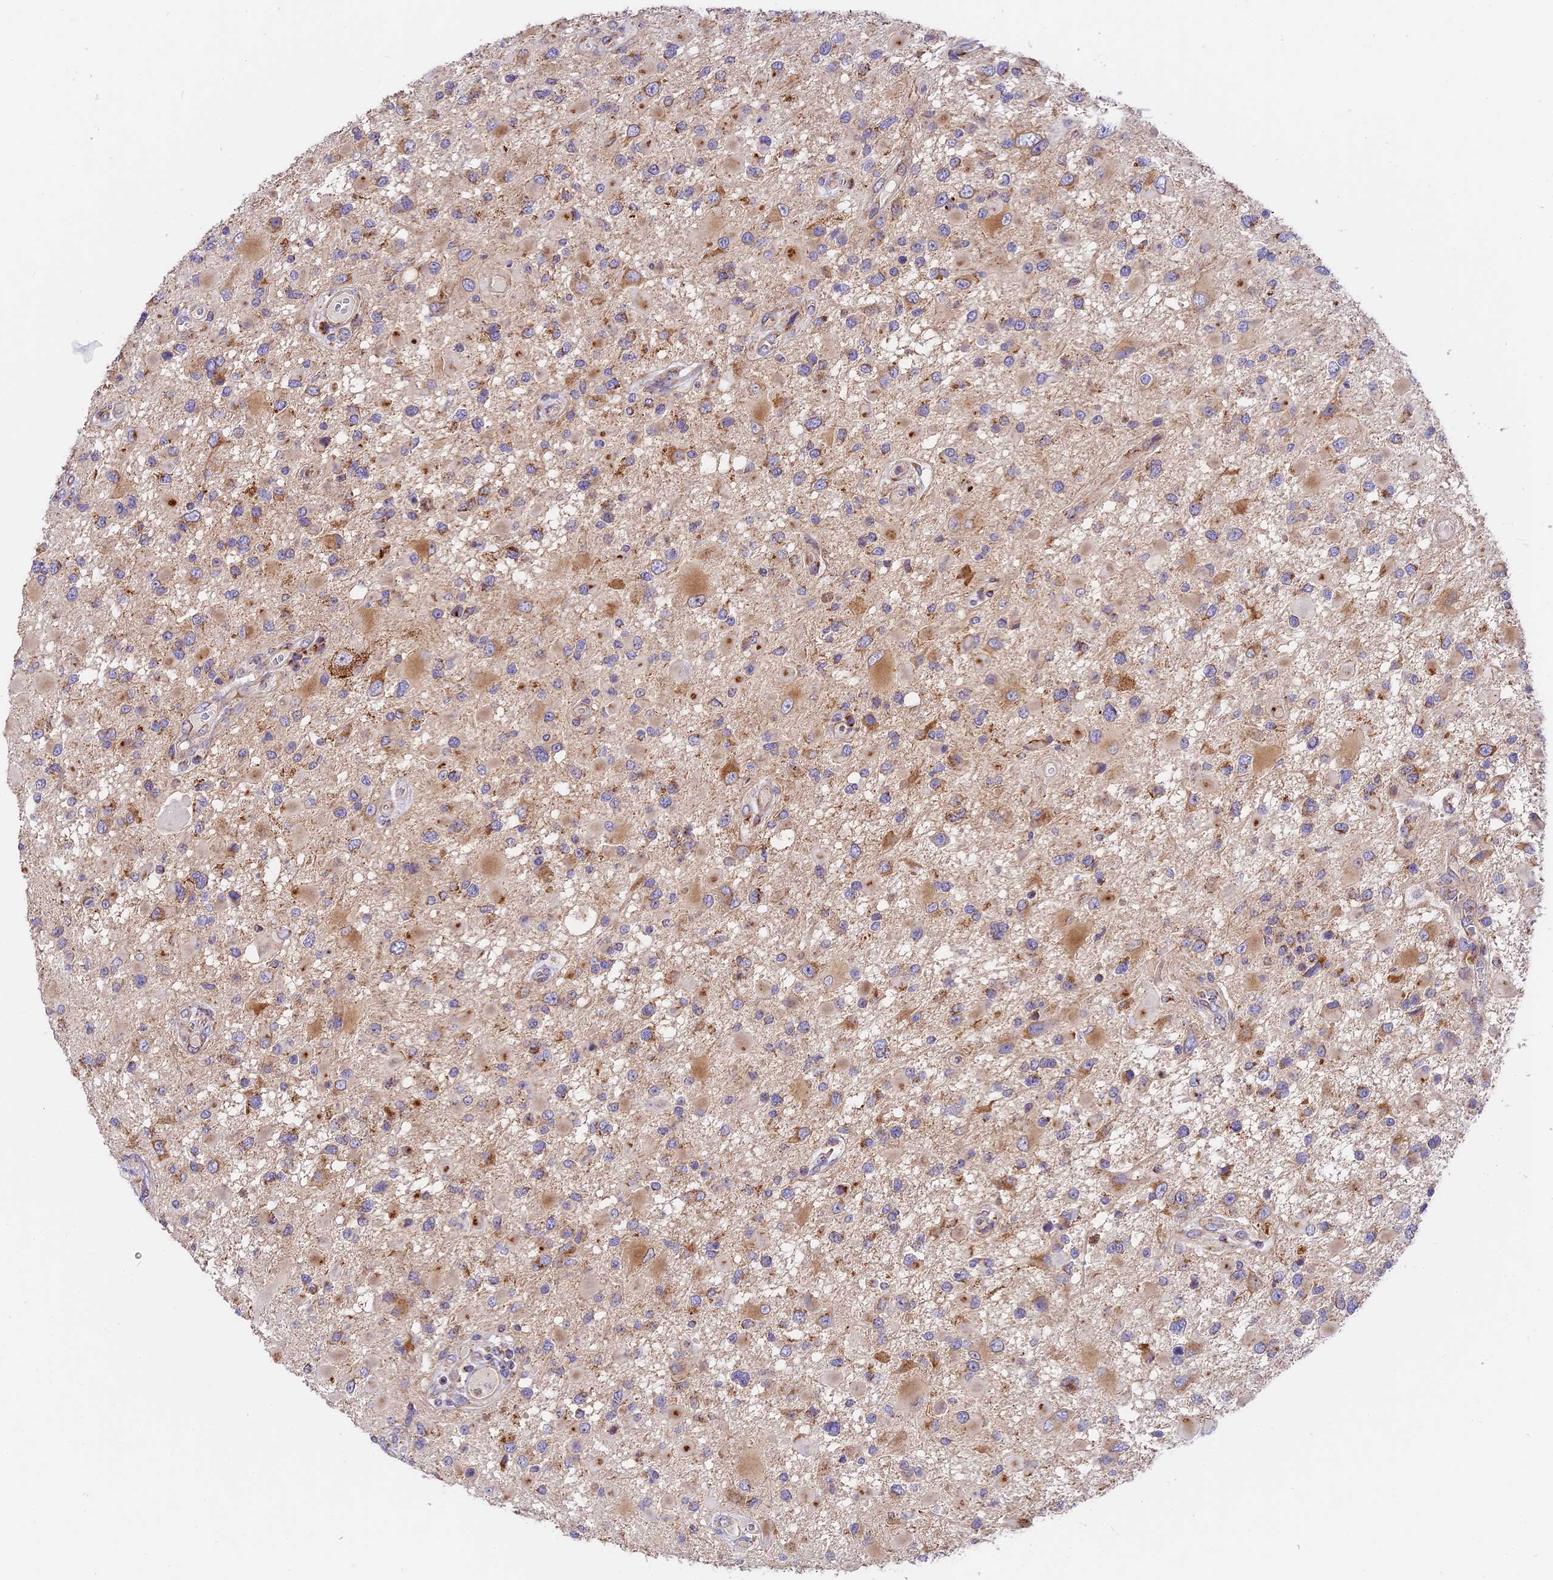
{"staining": {"intensity": "moderate", "quantity": "25%-75%", "location": "cytoplasmic/membranous"}, "tissue": "glioma", "cell_type": "Tumor cells", "image_type": "cancer", "snomed": [{"axis": "morphology", "description": "Glioma, malignant, High grade"}, {"axis": "topography", "description": "Brain"}], "caption": "A histopathology image showing moderate cytoplasmic/membranous positivity in approximately 25%-75% of tumor cells in high-grade glioma (malignant), as visualized by brown immunohistochemical staining.", "gene": "MRAS", "patient": {"sex": "male", "age": 53}}